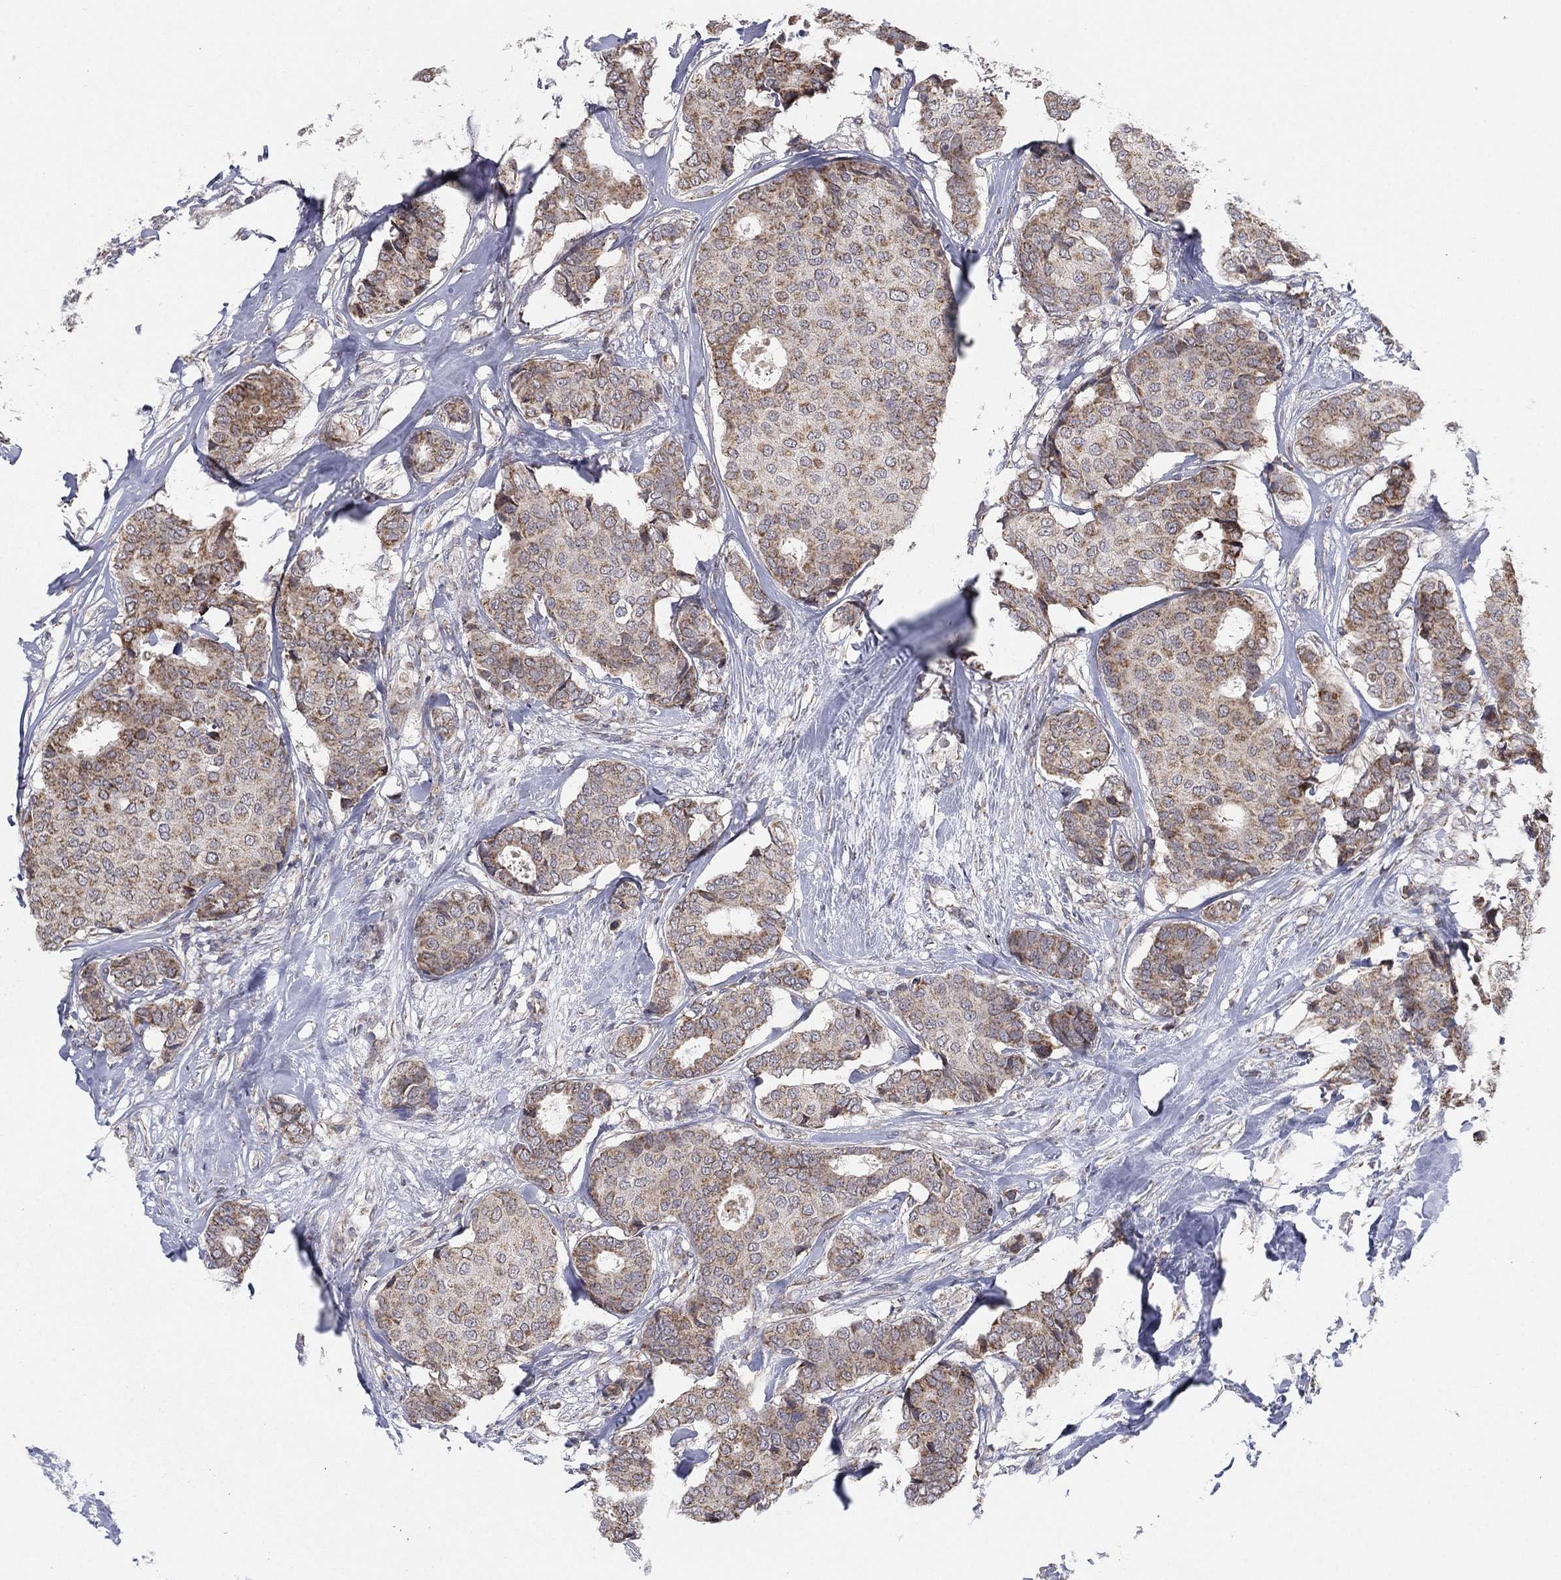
{"staining": {"intensity": "weak", "quantity": "25%-75%", "location": "cytoplasmic/membranous"}, "tissue": "breast cancer", "cell_type": "Tumor cells", "image_type": "cancer", "snomed": [{"axis": "morphology", "description": "Duct carcinoma"}, {"axis": "topography", "description": "Breast"}], "caption": "Protein positivity by immunohistochemistry (IHC) shows weak cytoplasmic/membranous positivity in about 25%-75% of tumor cells in breast intraductal carcinoma.", "gene": "PSMG4", "patient": {"sex": "female", "age": 75}}